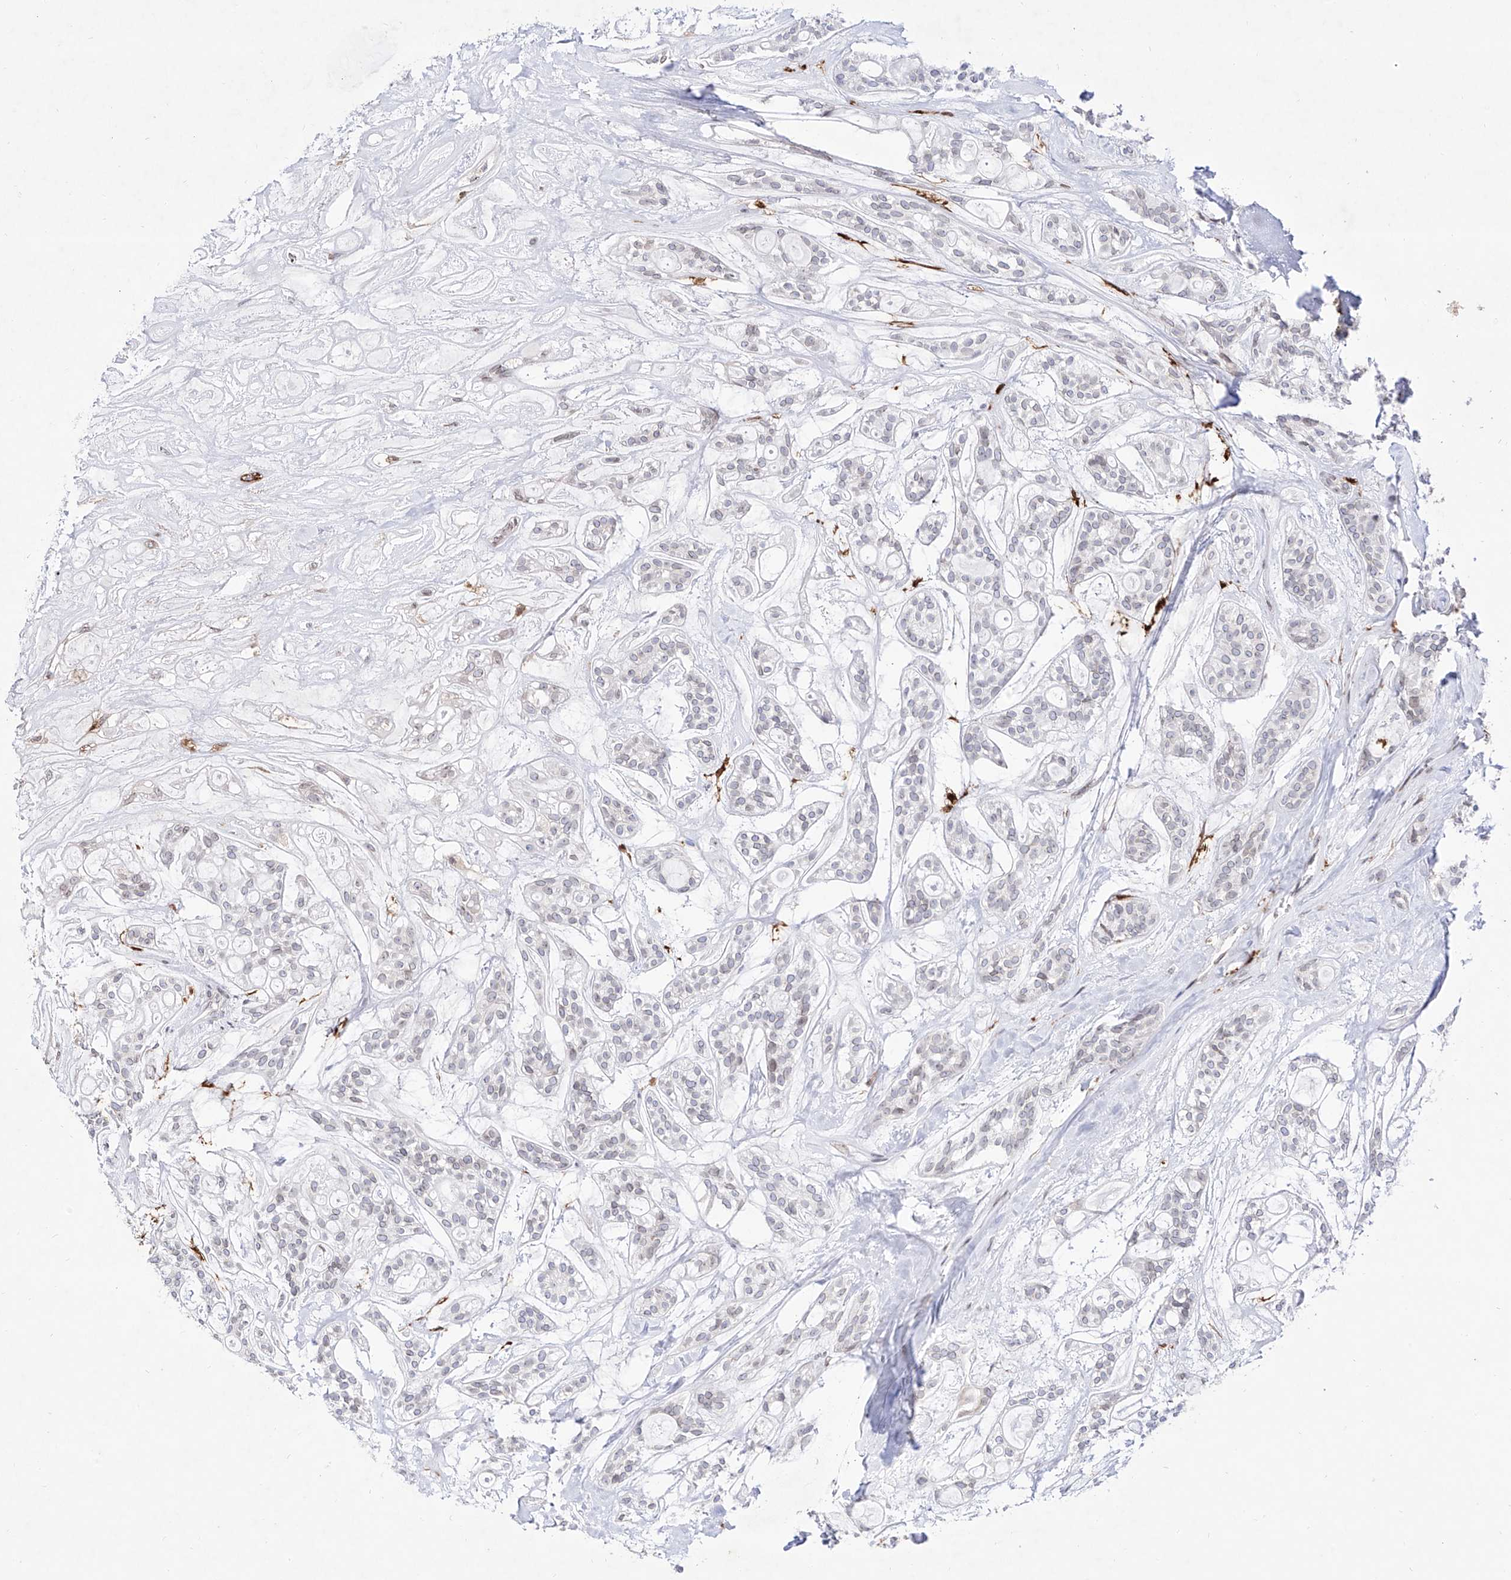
{"staining": {"intensity": "negative", "quantity": "none", "location": "none"}, "tissue": "head and neck cancer", "cell_type": "Tumor cells", "image_type": "cancer", "snomed": [{"axis": "morphology", "description": "Adenocarcinoma, NOS"}, {"axis": "topography", "description": "Head-Neck"}], "caption": "Immunohistochemical staining of human head and neck cancer (adenocarcinoma) displays no significant expression in tumor cells. The staining is performed using DAB (3,3'-diaminobenzidine) brown chromogen with nuclei counter-stained in using hematoxylin.", "gene": "LCLAT1", "patient": {"sex": "male", "age": 66}}